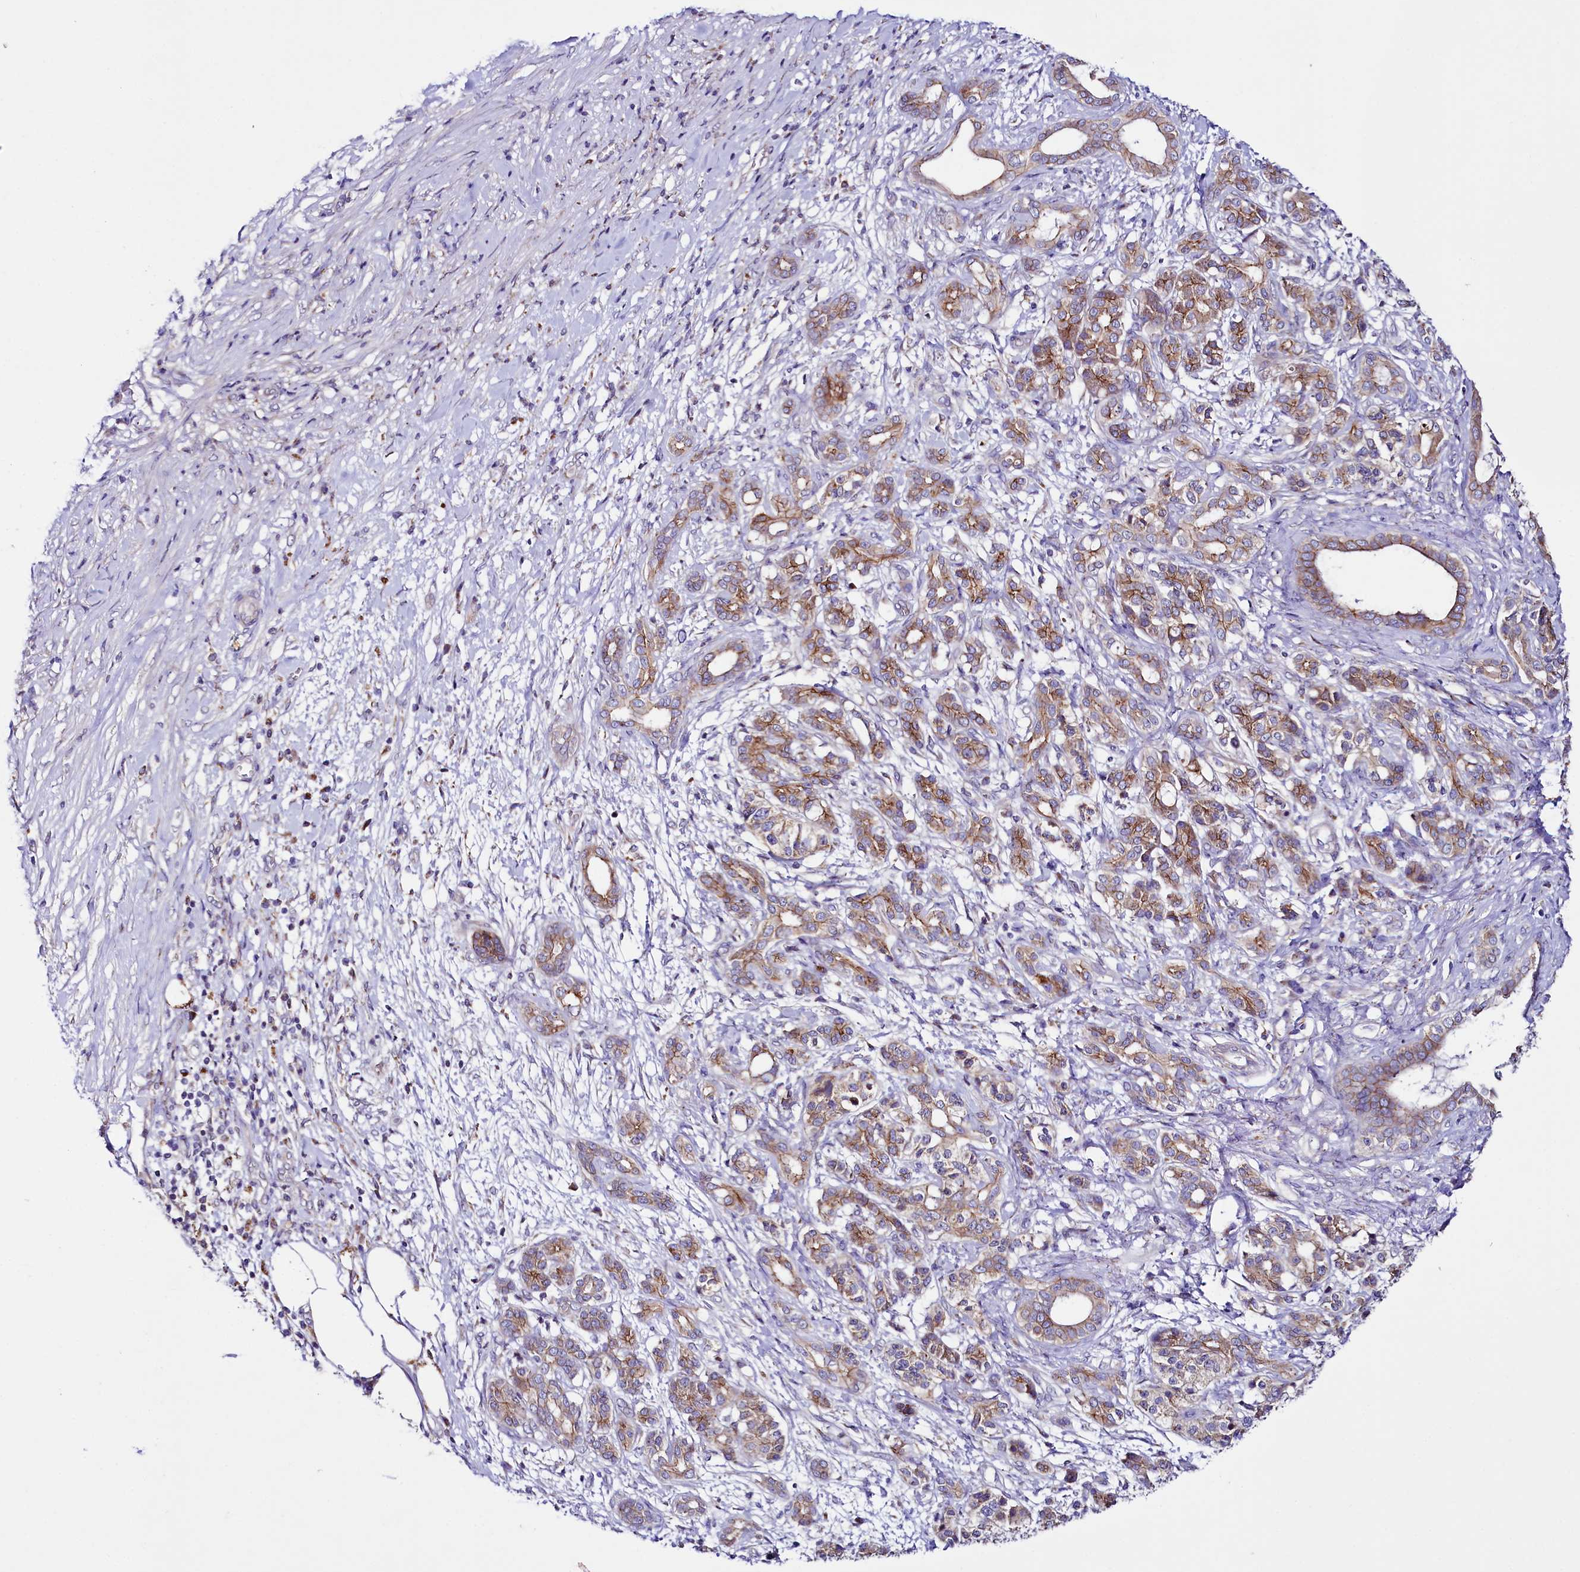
{"staining": {"intensity": "moderate", "quantity": "25%-75%", "location": "cytoplasmic/membranous"}, "tissue": "pancreatic cancer", "cell_type": "Tumor cells", "image_type": "cancer", "snomed": [{"axis": "morphology", "description": "Adenocarcinoma, NOS"}, {"axis": "topography", "description": "Pancreas"}], "caption": "Adenocarcinoma (pancreatic) was stained to show a protein in brown. There is medium levels of moderate cytoplasmic/membranous expression in about 25%-75% of tumor cells. Nuclei are stained in blue.", "gene": "SACM1L", "patient": {"sex": "female", "age": 55}}